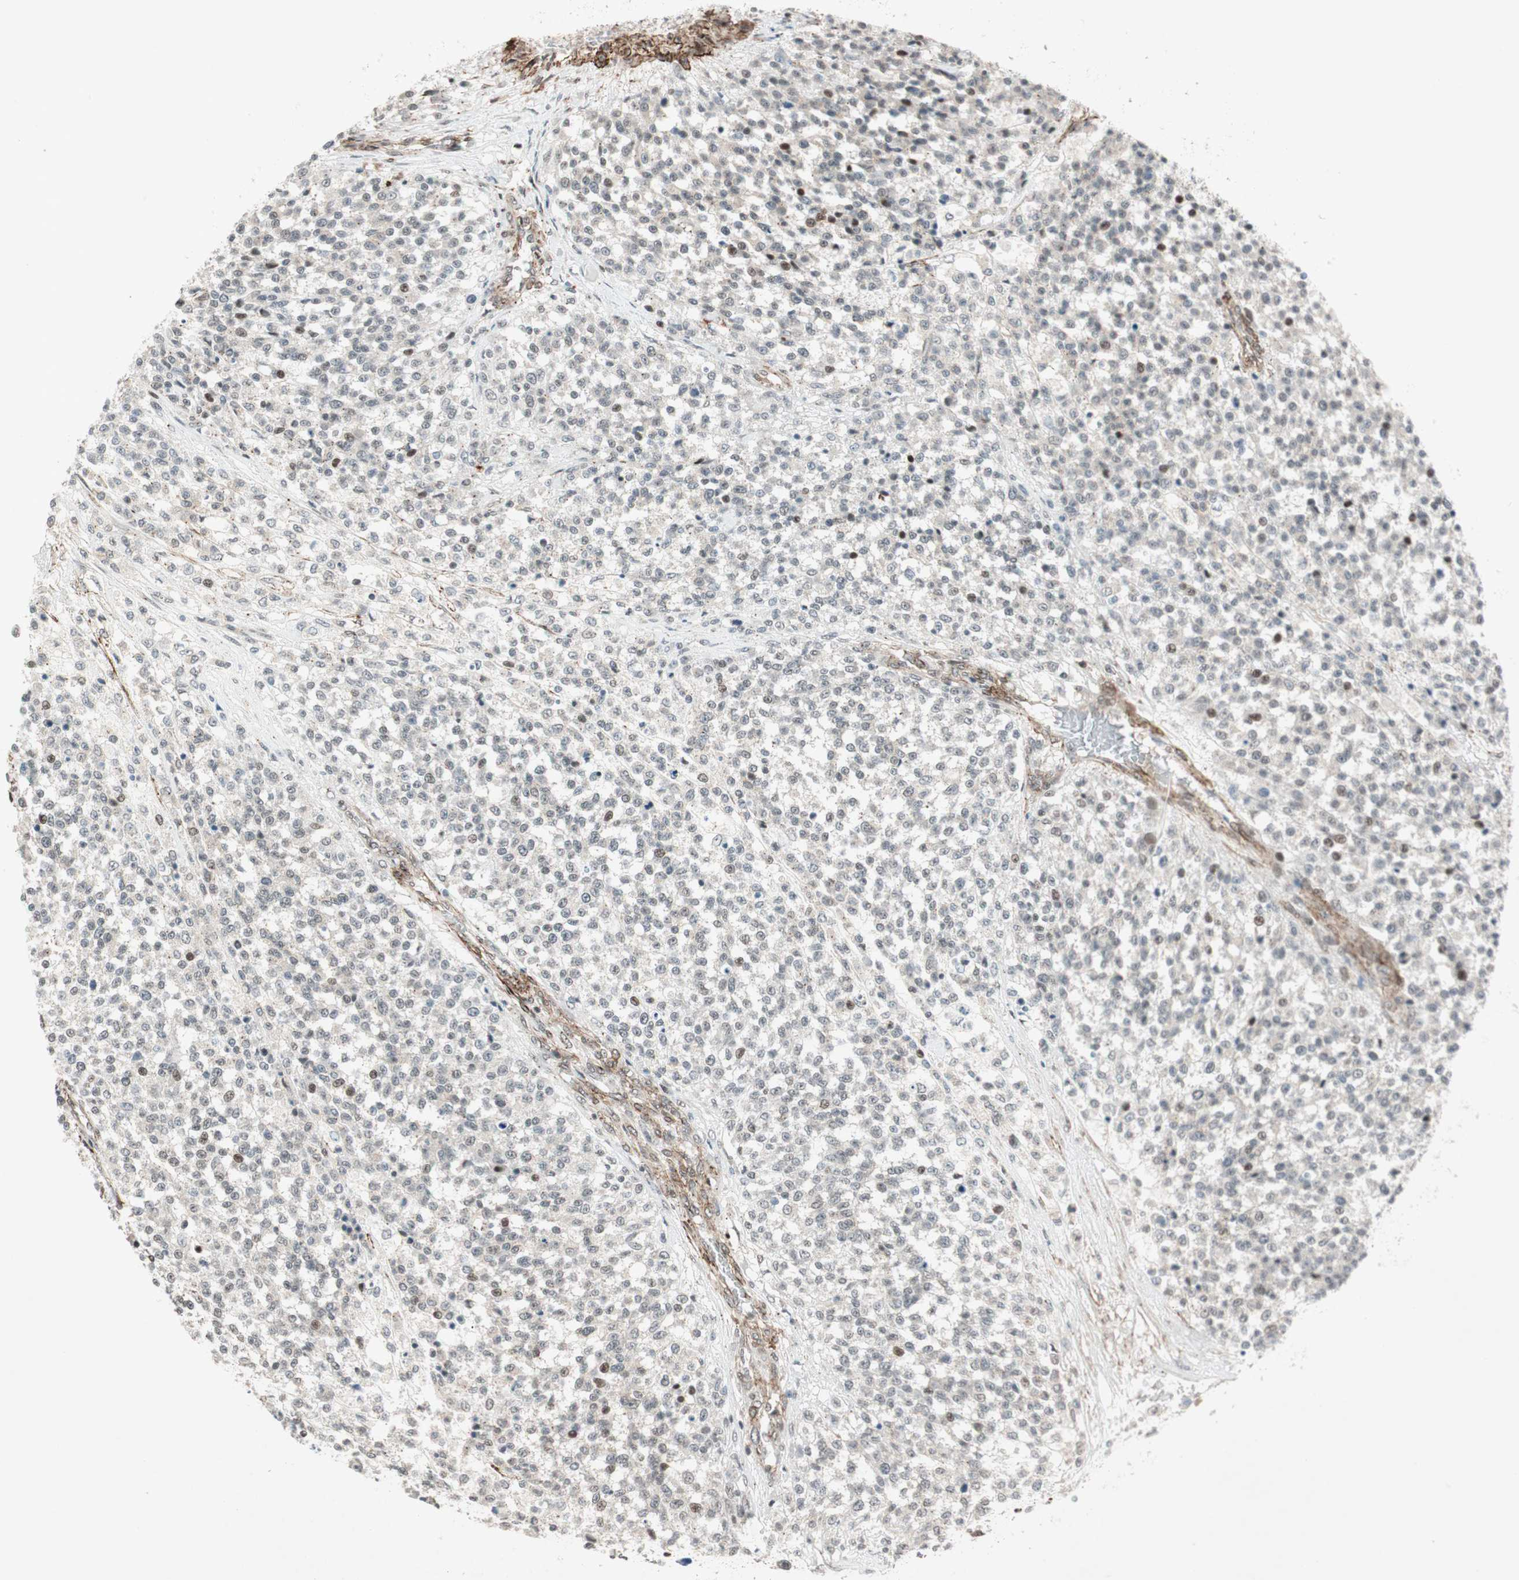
{"staining": {"intensity": "strong", "quantity": "<25%", "location": "nuclear"}, "tissue": "testis cancer", "cell_type": "Tumor cells", "image_type": "cancer", "snomed": [{"axis": "morphology", "description": "Seminoma, NOS"}, {"axis": "topography", "description": "Testis"}], "caption": "Seminoma (testis) was stained to show a protein in brown. There is medium levels of strong nuclear staining in about <25% of tumor cells.", "gene": "CDK19", "patient": {"sex": "male", "age": 59}}